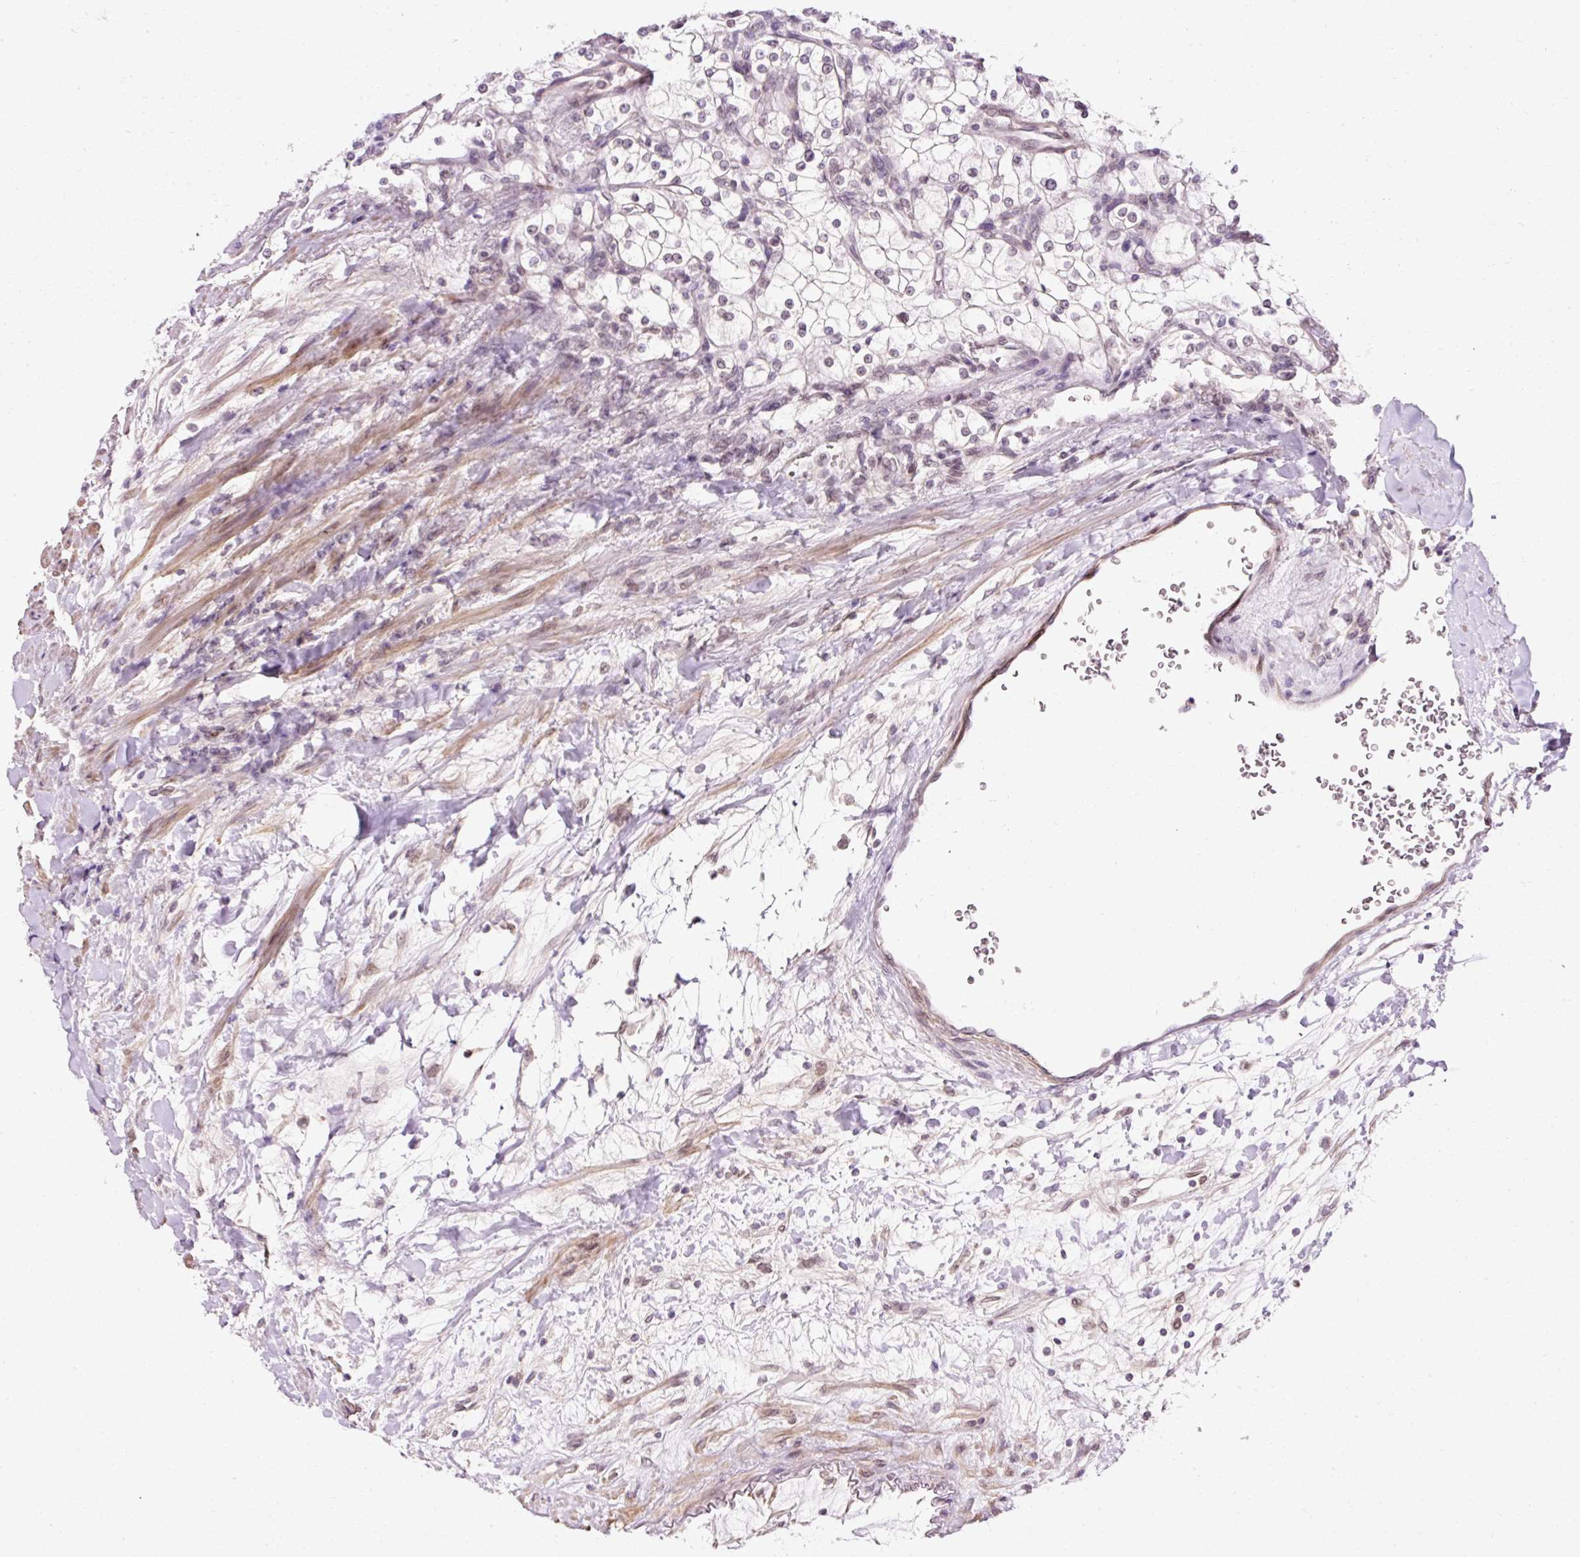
{"staining": {"intensity": "negative", "quantity": "none", "location": "none"}, "tissue": "renal cancer", "cell_type": "Tumor cells", "image_type": "cancer", "snomed": [{"axis": "morphology", "description": "Adenocarcinoma, NOS"}, {"axis": "topography", "description": "Kidney"}], "caption": "Renal adenocarcinoma was stained to show a protein in brown. There is no significant staining in tumor cells. The staining is performed using DAB (3,3'-diaminobenzidine) brown chromogen with nuclei counter-stained in using hematoxylin.", "gene": "ZNF610", "patient": {"sex": "male", "age": 80}}